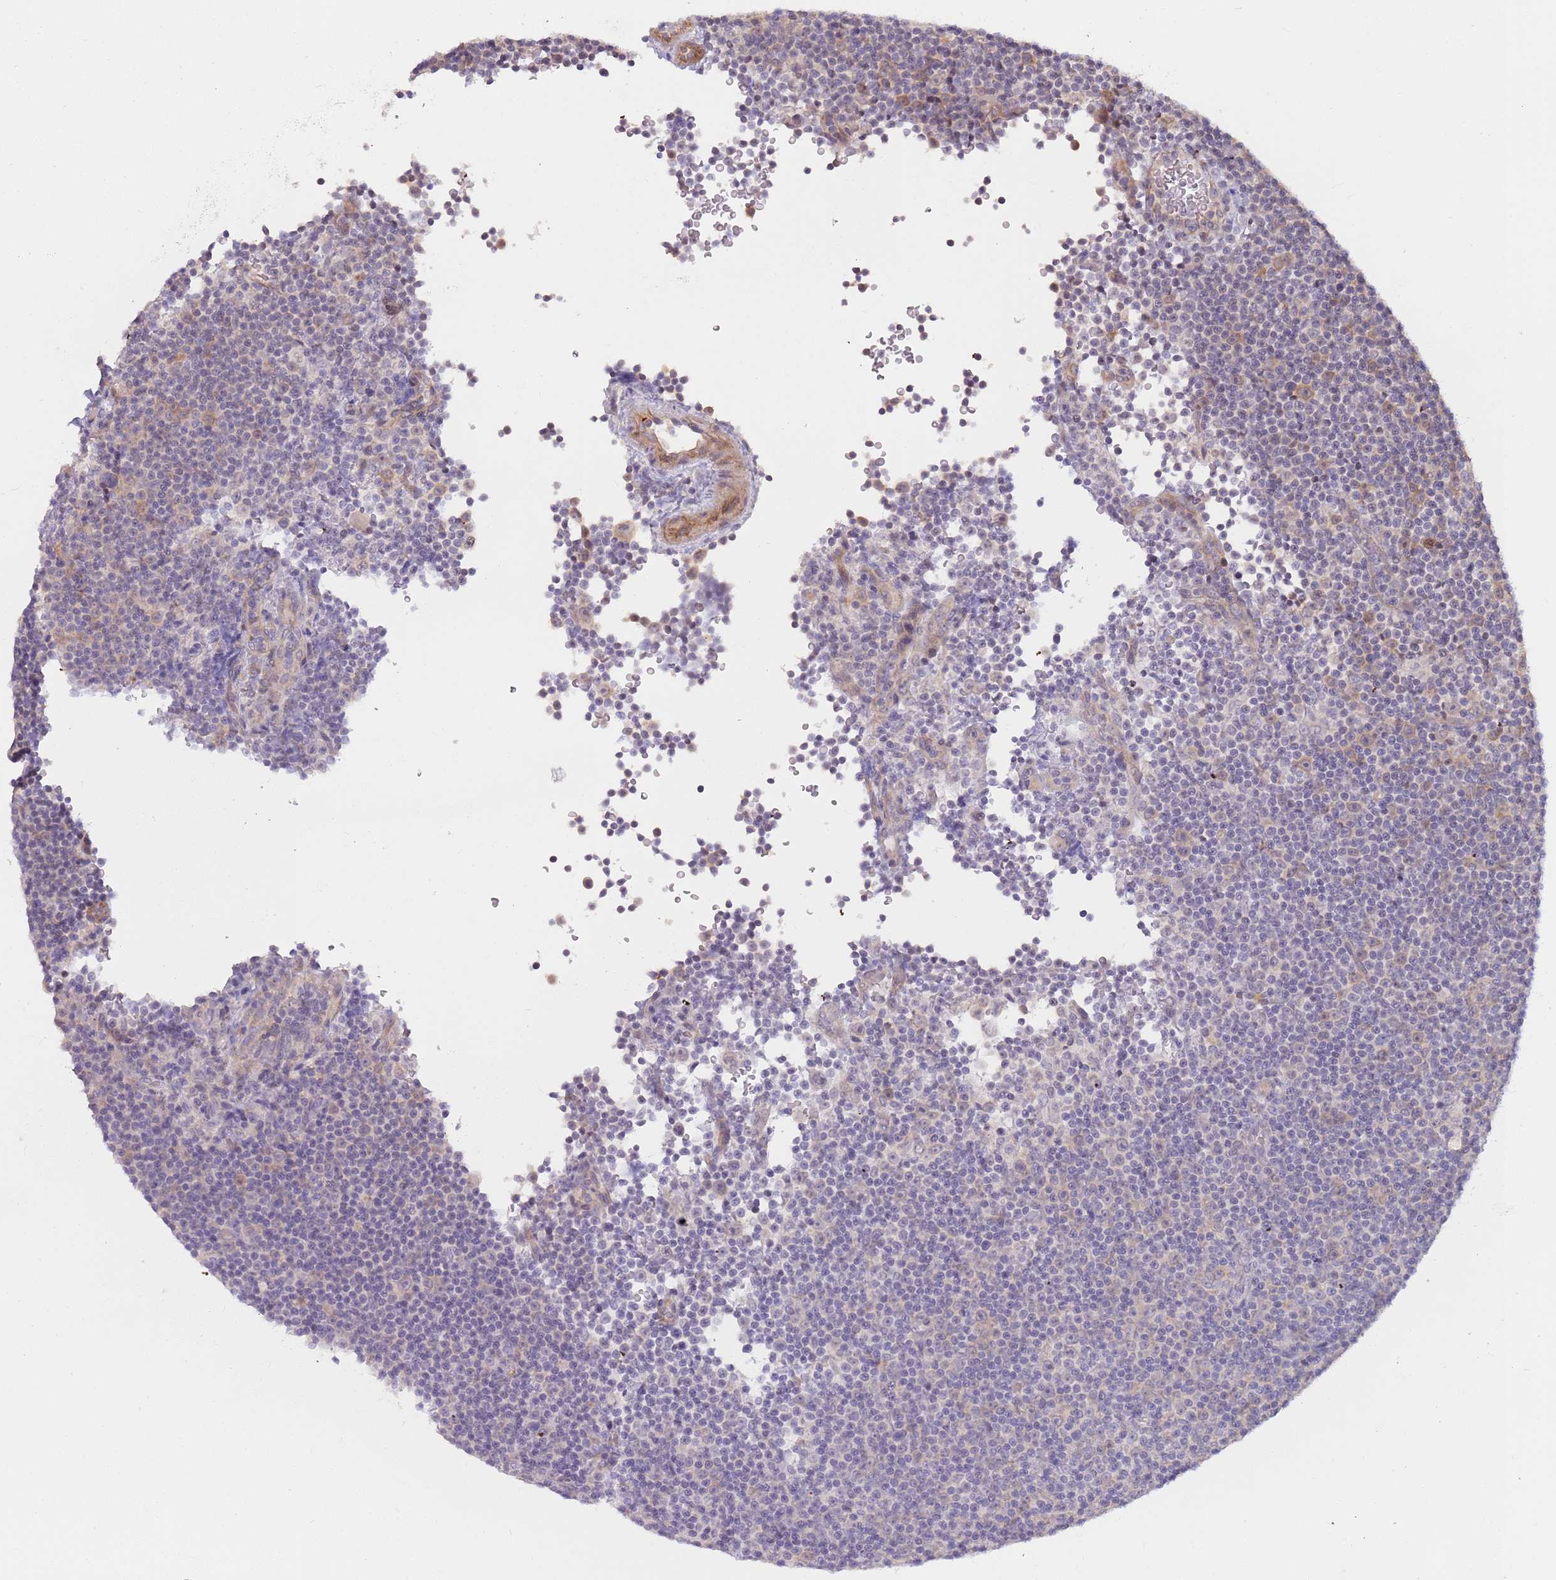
{"staining": {"intensity": "negative", "quantity": "none", "location": "none"}, "tissue": "lymphoma", "cell_type": "Tumor cells", "image_type": "cancer", "snomed": [{"axis": "morphology", "description": "Malignant lymphoma, non-Hodgkin's type, Low grade"}, {"axis": "topography", "description": "Lymph node"}], "caption": "Malignant lymphoma, non-Hodgkin's type (low-grade) stained for a protein using immunohistochemistry (IHC) exhibits no expression tumor cells.", "gene": "LDHD", "patient": {"sex": "female", "age": 67}}